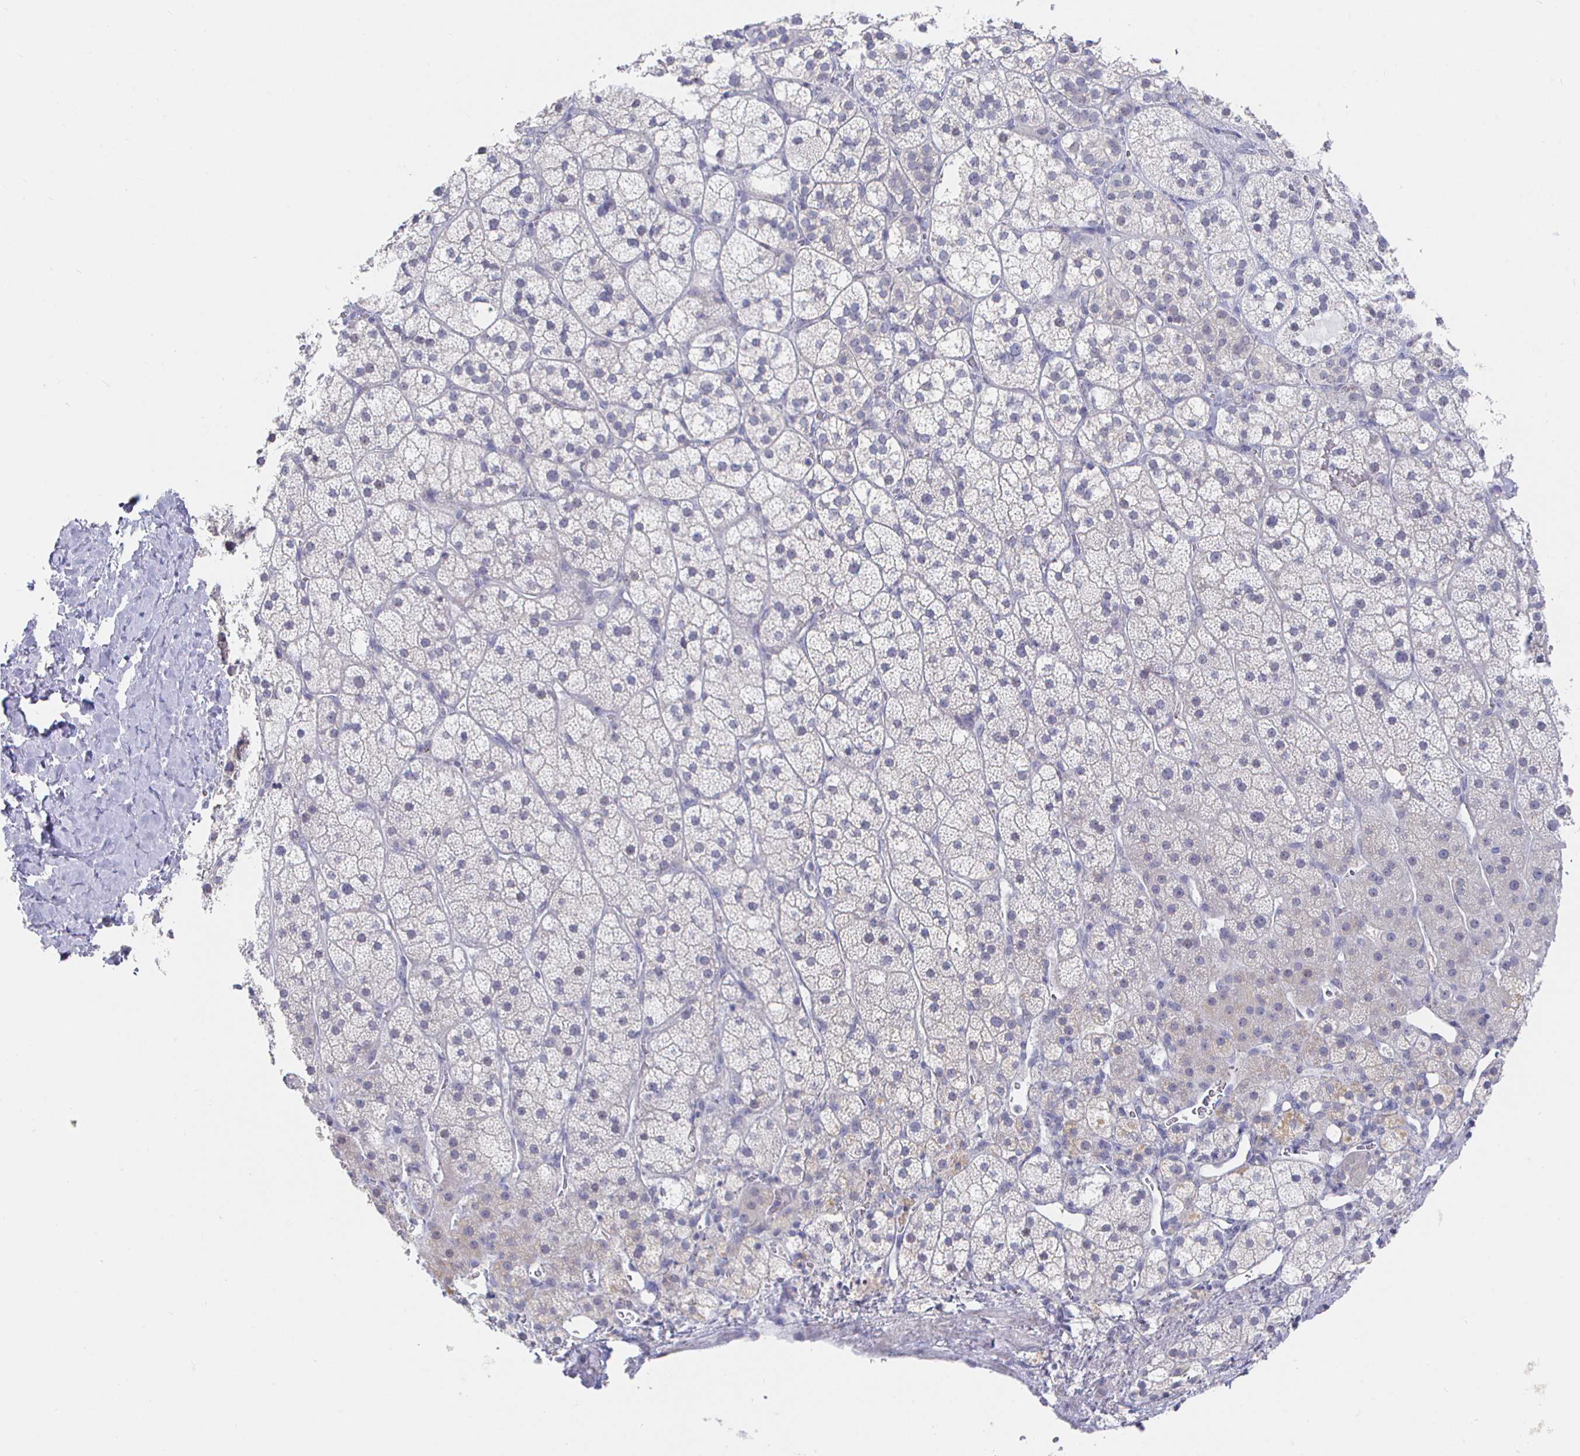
{"staining": {"intensity": "negative", "quantity": "none", "location": "none"}, "tissue": "adrenal gland", "cell_type": "Glandular cells", "image_type": "normal", "snomed": [{"axis": "morphology", "description": "Normal tissue, NOS"}, {"axis": "topography", "description": "Adrenal gland"}], "caption": "Immunohistochemistry histopathology image of benign human adrenal gland stained for a protein (brown), which demonstrates no staining in glandular cells.", "gene": "LRRC23", "patient": {"sex": "male", "age": 53}}